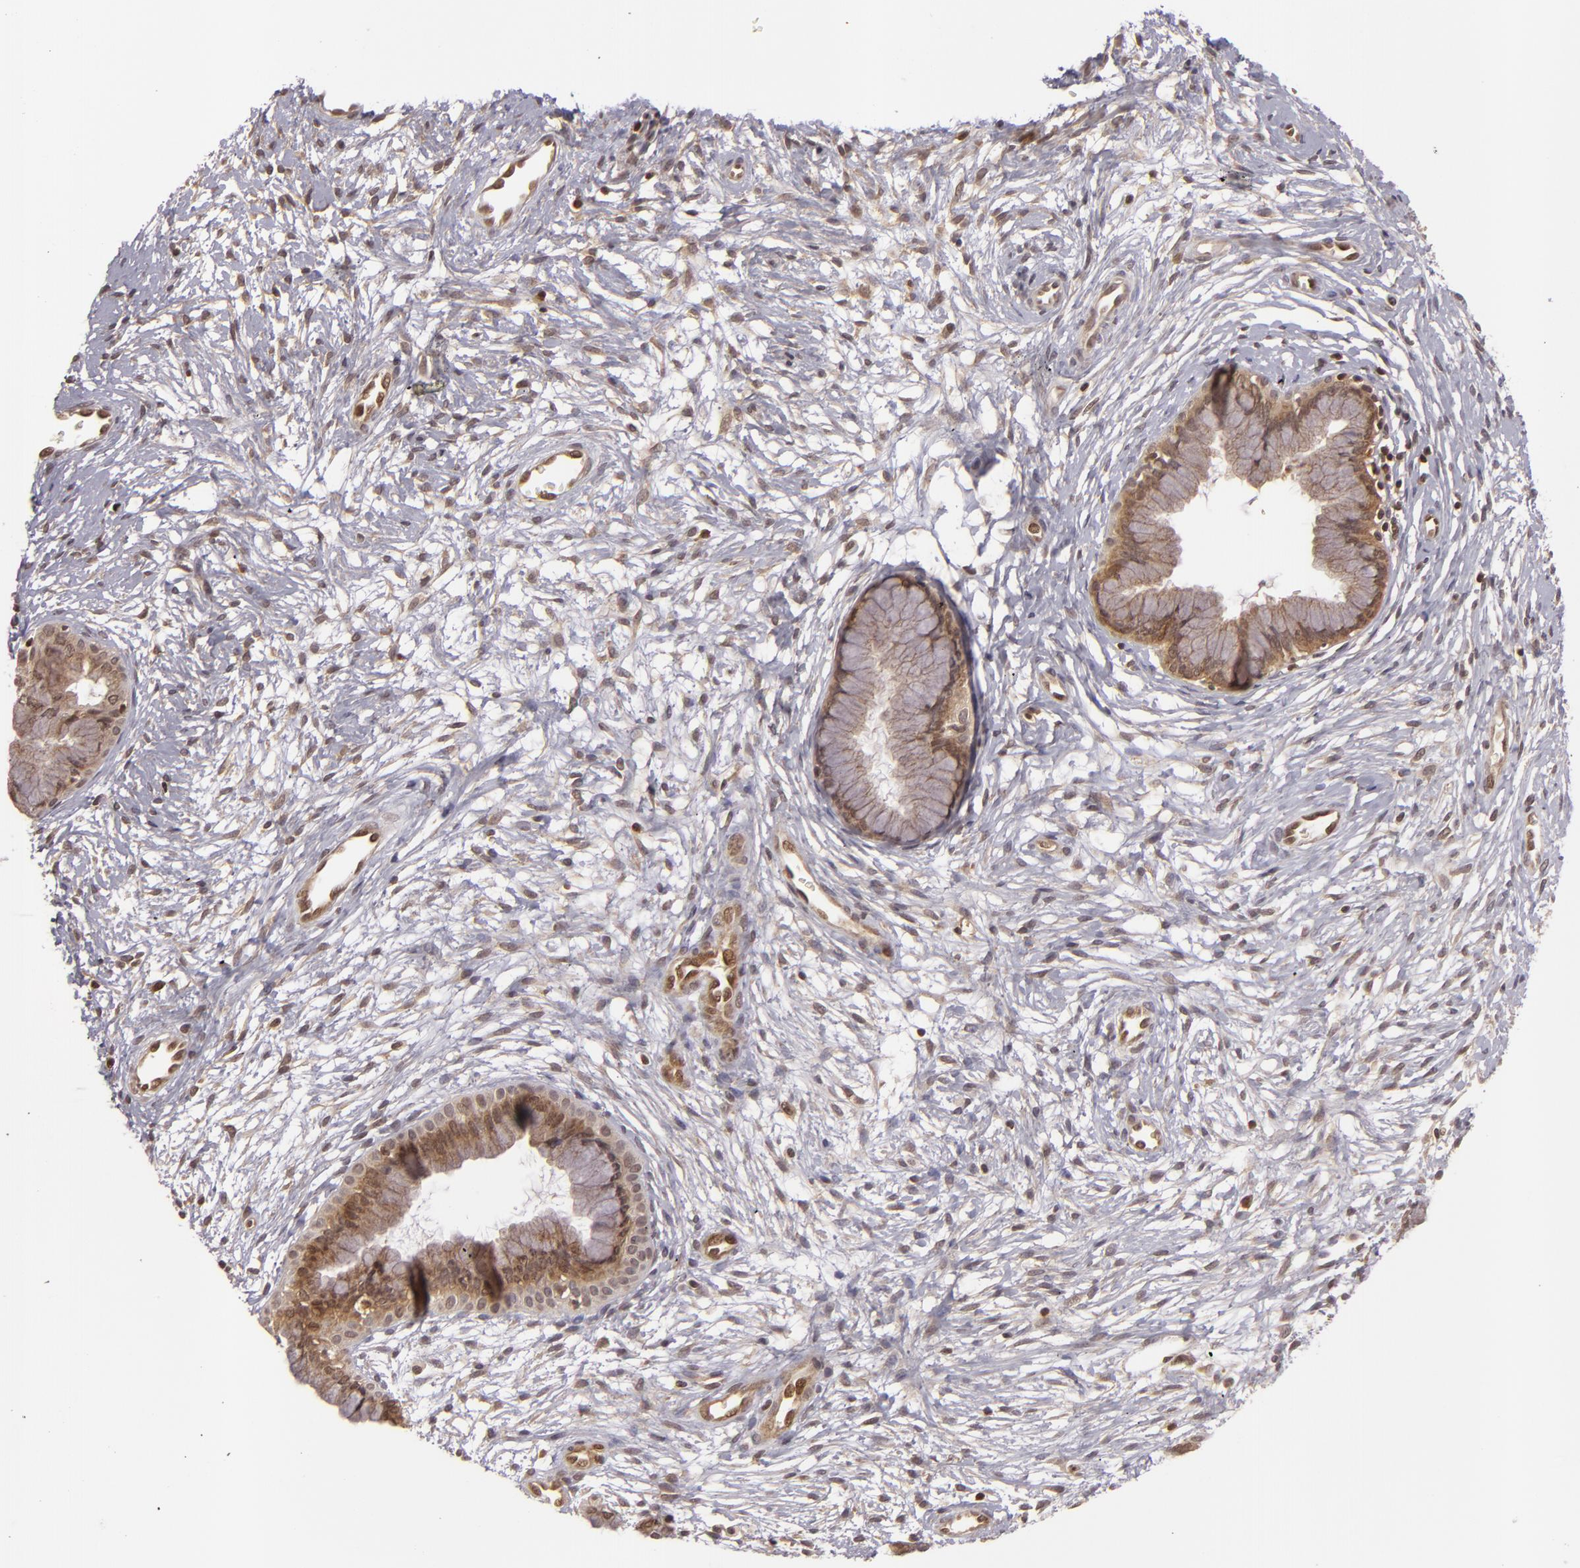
{"staining": {"intensity": "moderate", "quantity": ">75%", "location": "nuclear"}, "tissue": "cervix", "cell_type": "Glandular cells", "image_type": "normal", "snomed": [{"axis": "morphology", "description": "Normal tissue, NOS"}, {"axis": "topography", "description": "Cervix"}], "caption": "Cervix stained with immunohistochemistry (IHC) exhibits moderate nuclear positivity in approximately >75% of glandular cells.", "gene": "ZBTB33", "patient": {"sex": "female", "age": 39}}